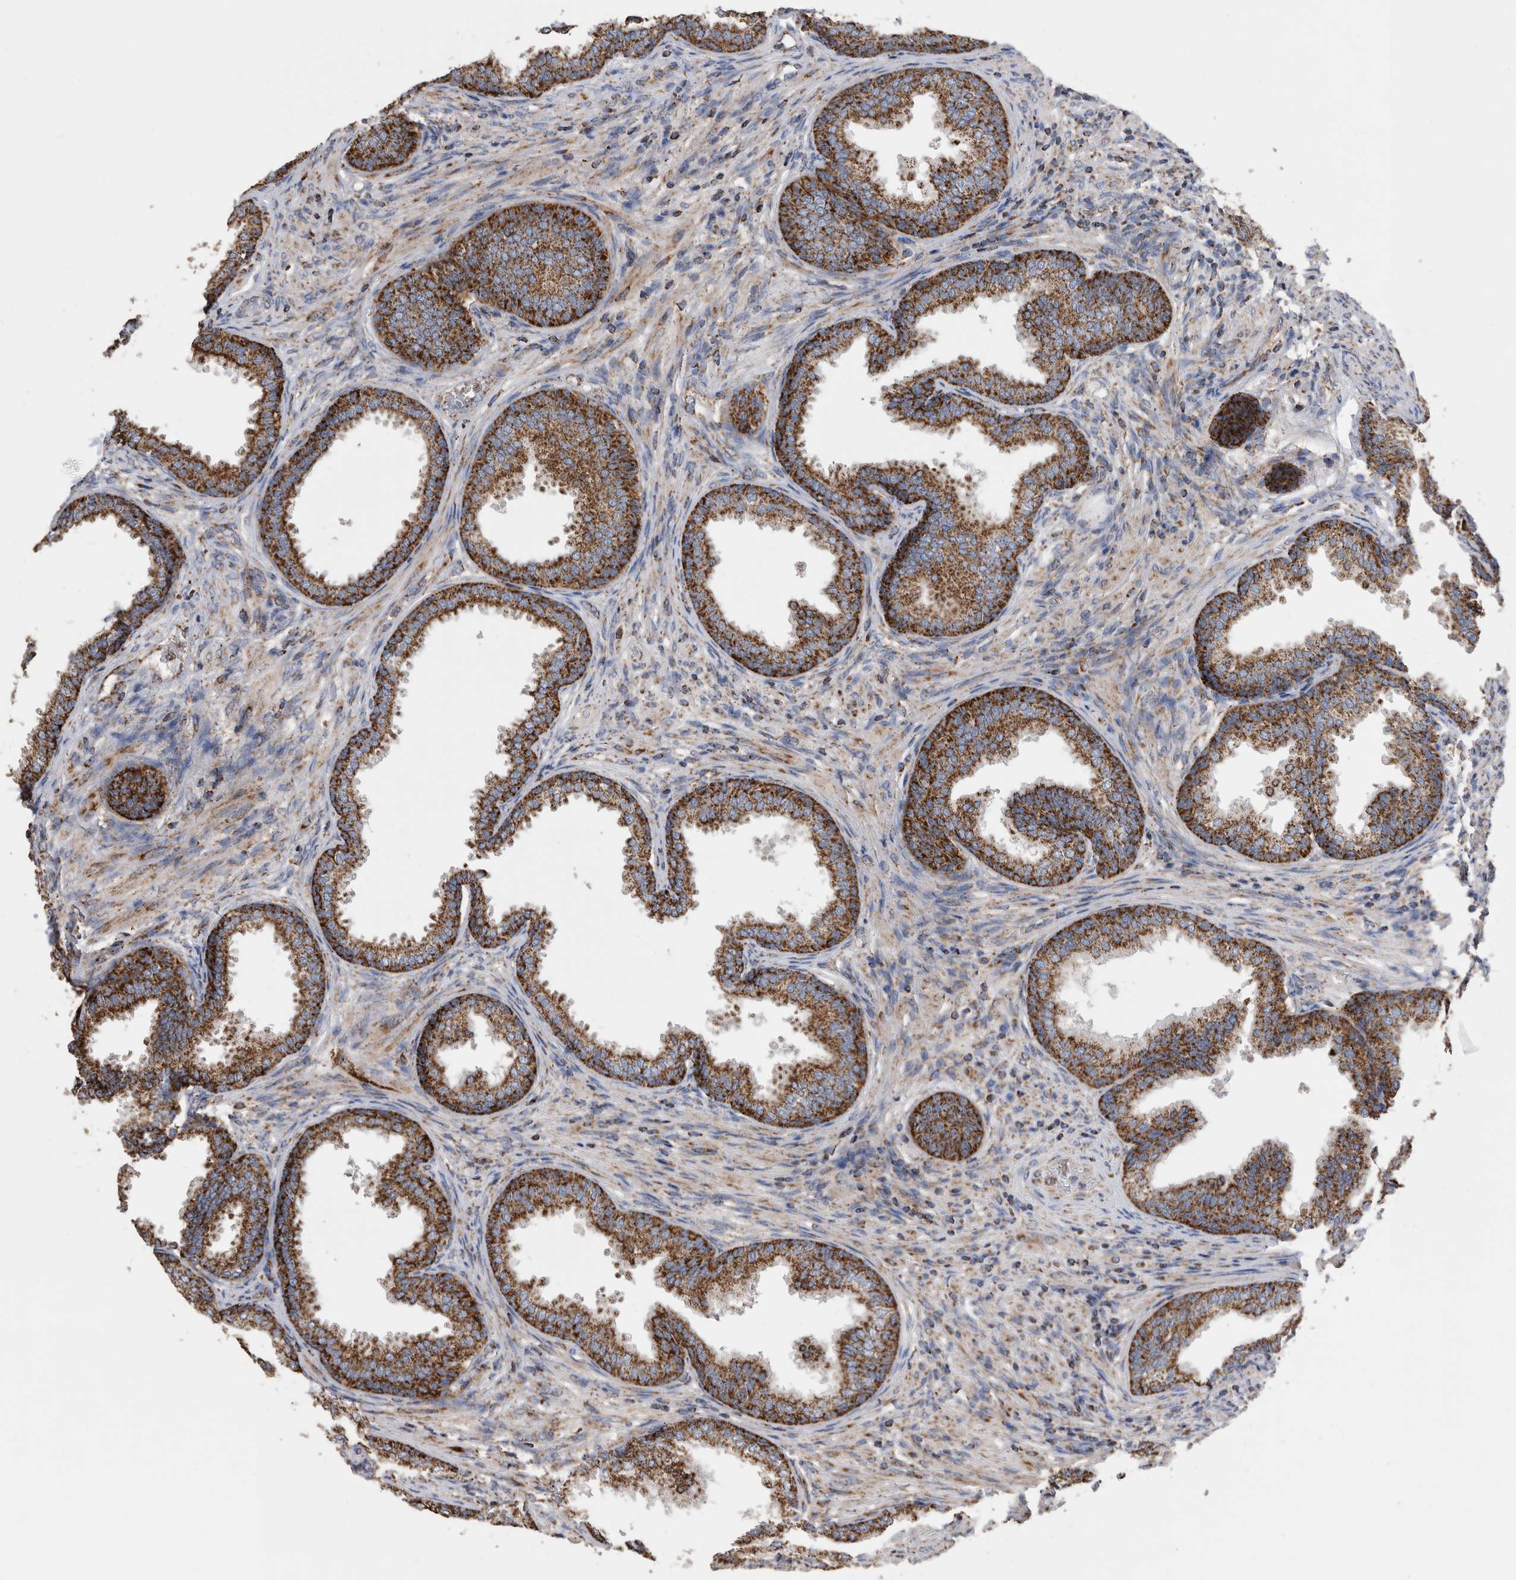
{"staining": {"intensity": "strong", "quantity": ">75%", "location": "cytoplasmic/membranous"}, "tissue": "prostate", "cell_type": "Glandular cells", "image_type": "normal", "snomed": [{"axis": "morphology", "description": "Normal tissue, NOS"}, {"axis": "topography", "description": "Prostate"}], "caption": "High-power microscopy captured an immunohistochemistry micrograph of benign prostate, revealing strong cytoplasmic/membranous positivity in approximately >75% of glandular cells.", "gene": "WFDC1", "patient": {"sex": "male", "age": 76}}